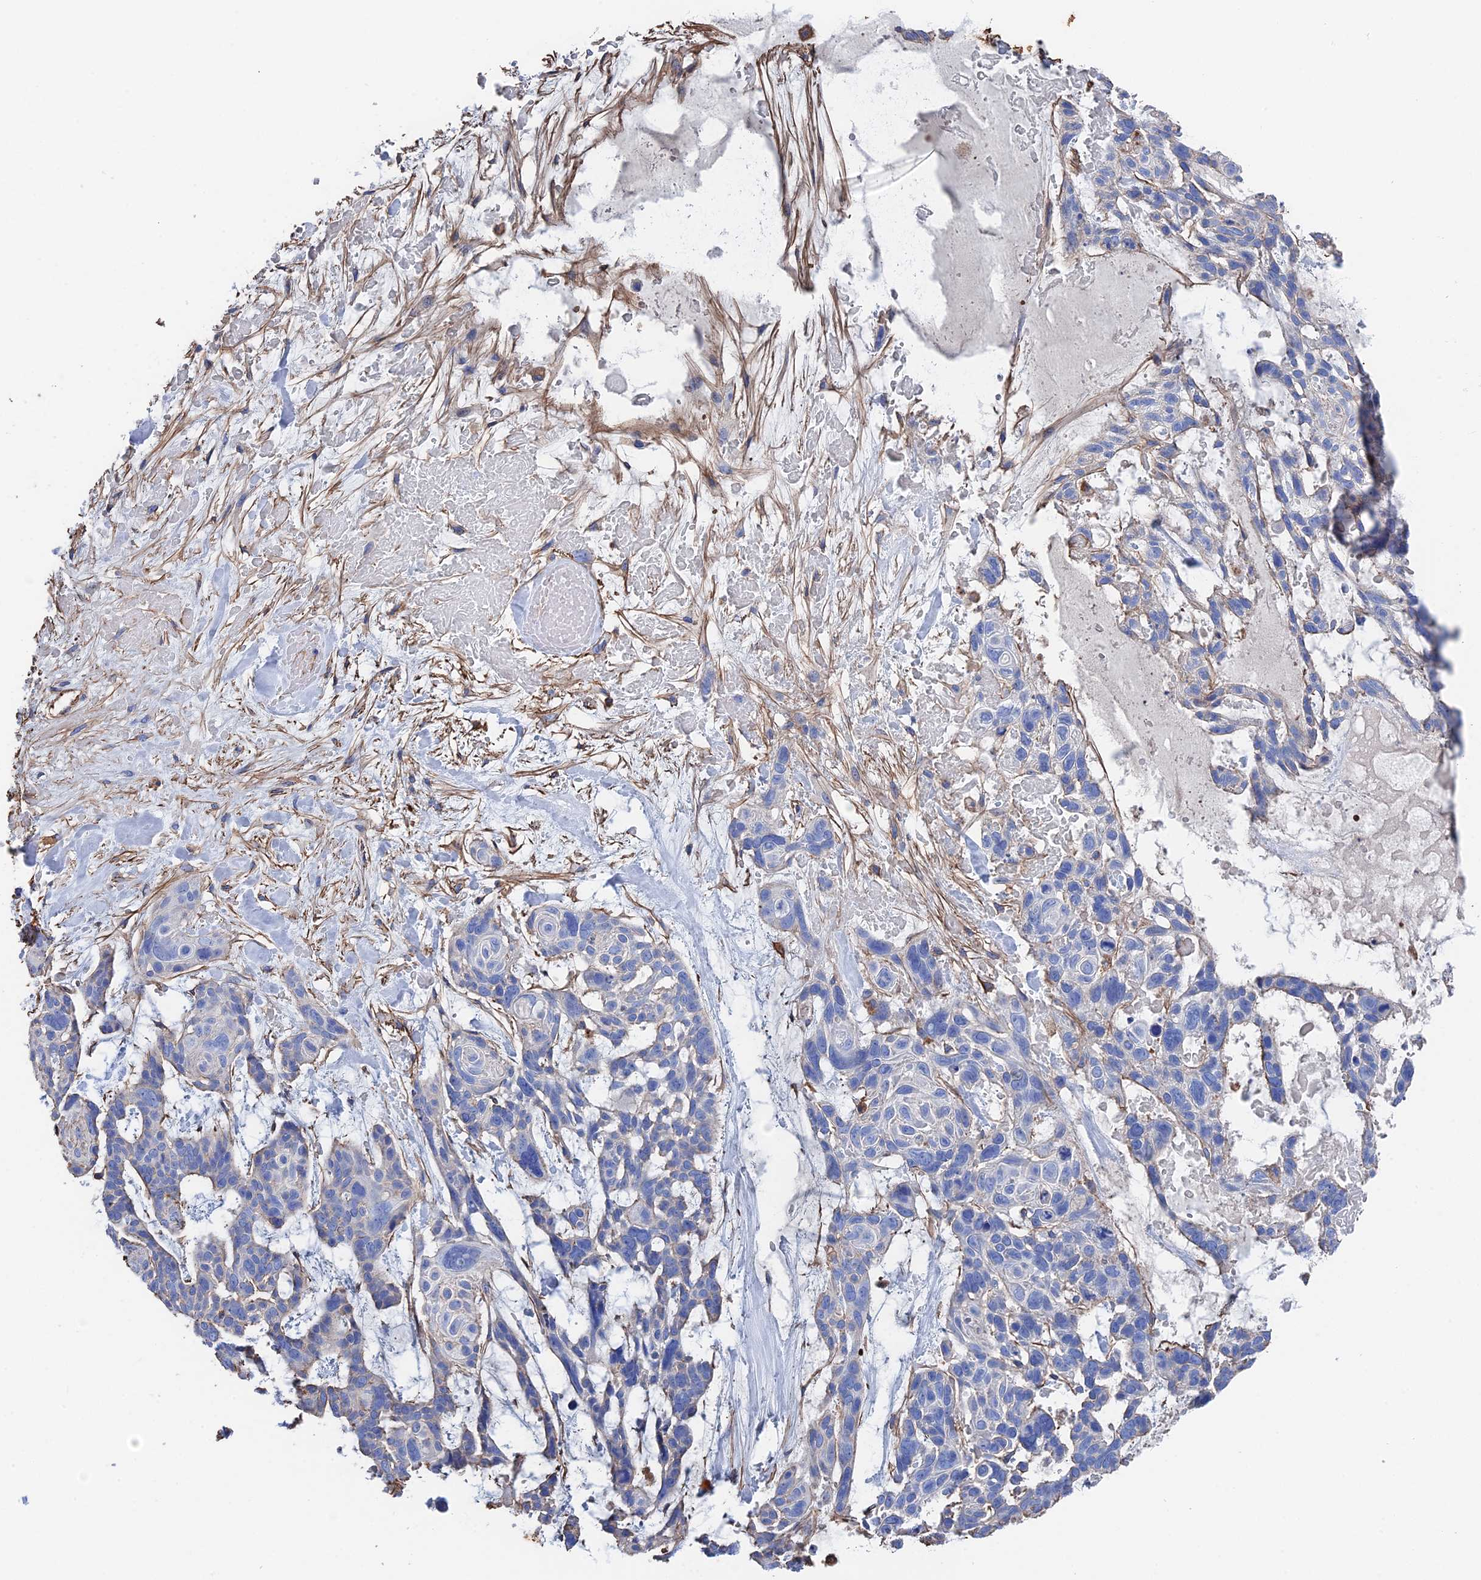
{"staining": {"intensity": "negative", "quantity": "none", "location": "none"}, "tissue": "skin cancer", "cell_type": "Tumor cells", "image_type": "cancer", "snomed": [{"axis": "morphology", "description": "Basal cell carcinoma"}, {"axis": "topography", "description": "Skin"}], "caption": "Tumor cells show no significant expression in skin cancer (basal cell carcinoma).", "gene": "STRA6", "patient": {"sex": "male", "age": 88}}